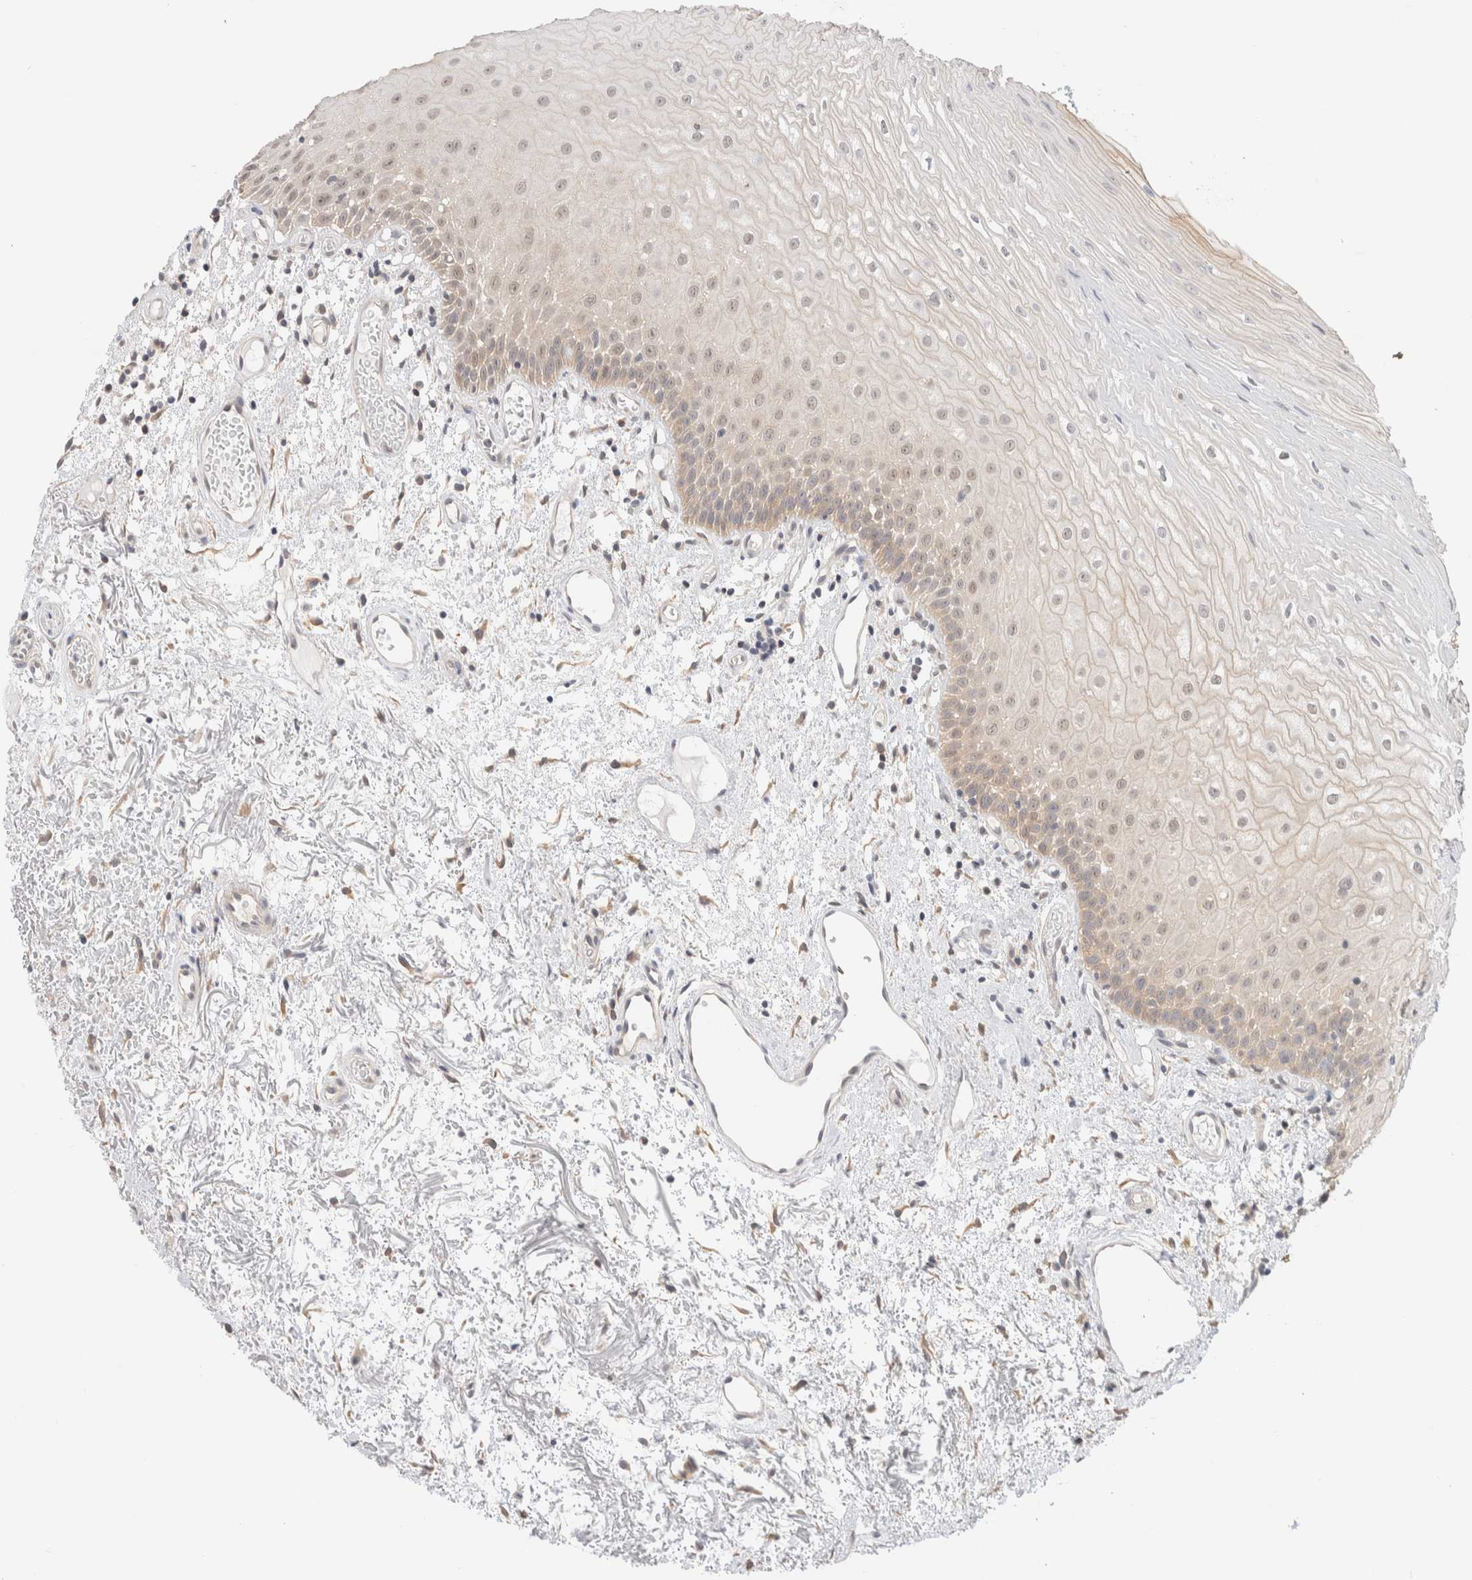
{"staining": {"intensity": "weak", "quantity": "<25%", "location": "cytoplasmic/membranous"}, "tissue": "oral mucosa", "cell_type": "Squamous epithelial cells", "image_type": "normal", "snomed": [{"axis": "morphology", "description": "Normal tissue, NOS"}, {"axis": "topography", "description": "Oral tissue"}], "caption": "The immunohistochemistry micrograph has no significant positivity in squamous epithelial cells of oral mucosa. (DAB immunohistochemistry, high magnification).", "gene": "C17orf97", "patient": {"sex": "male", "age": 52}}